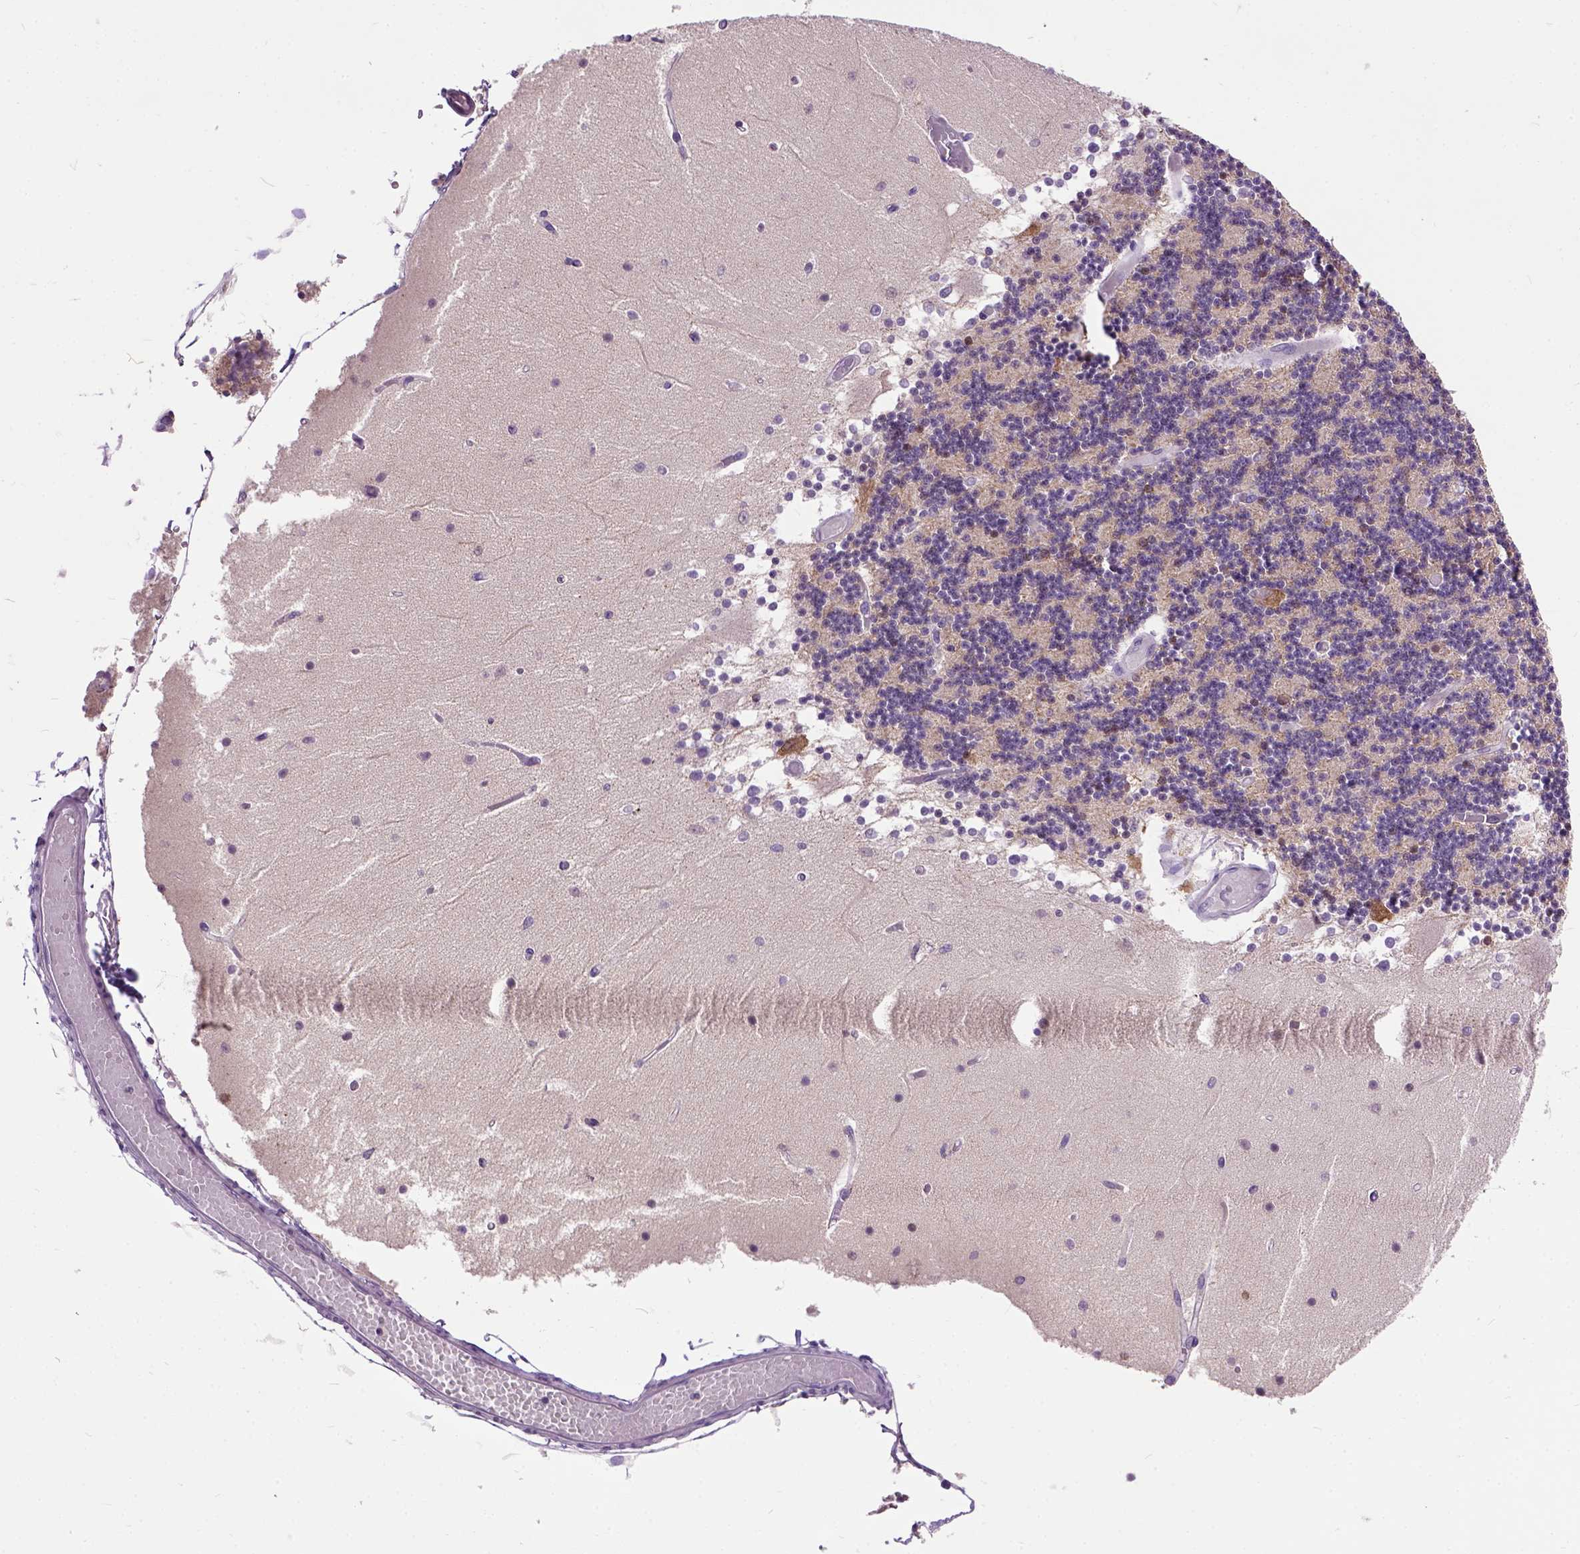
{"staining": {"intensity": "moderate", "quantity": "25%-75%", "location": "cytoplasmic/membranous"}, "tissue": "cerebellum", "cell_type": "Cells in granular layer", "image_type": "normal", "snomed": [{"axis": "morphology", "description": "Normal tissue, NOS"}, {"axis": "topography", "description": "Cerebellum"}], "caption": "Immunohistochemical staining of benign cerebellum reveals medium levels of moderate cytoplasmic/membranous expression in approximately 25%-75% of cells in granular layer. The staining was performed using DAB (3,3'-diaminobenzidine), with brown indicating positive protein expression. Nuclei are stained blue with hematoxylin.", "gene": "MAPT", "patient": {"sex": "female", "age": 28}}